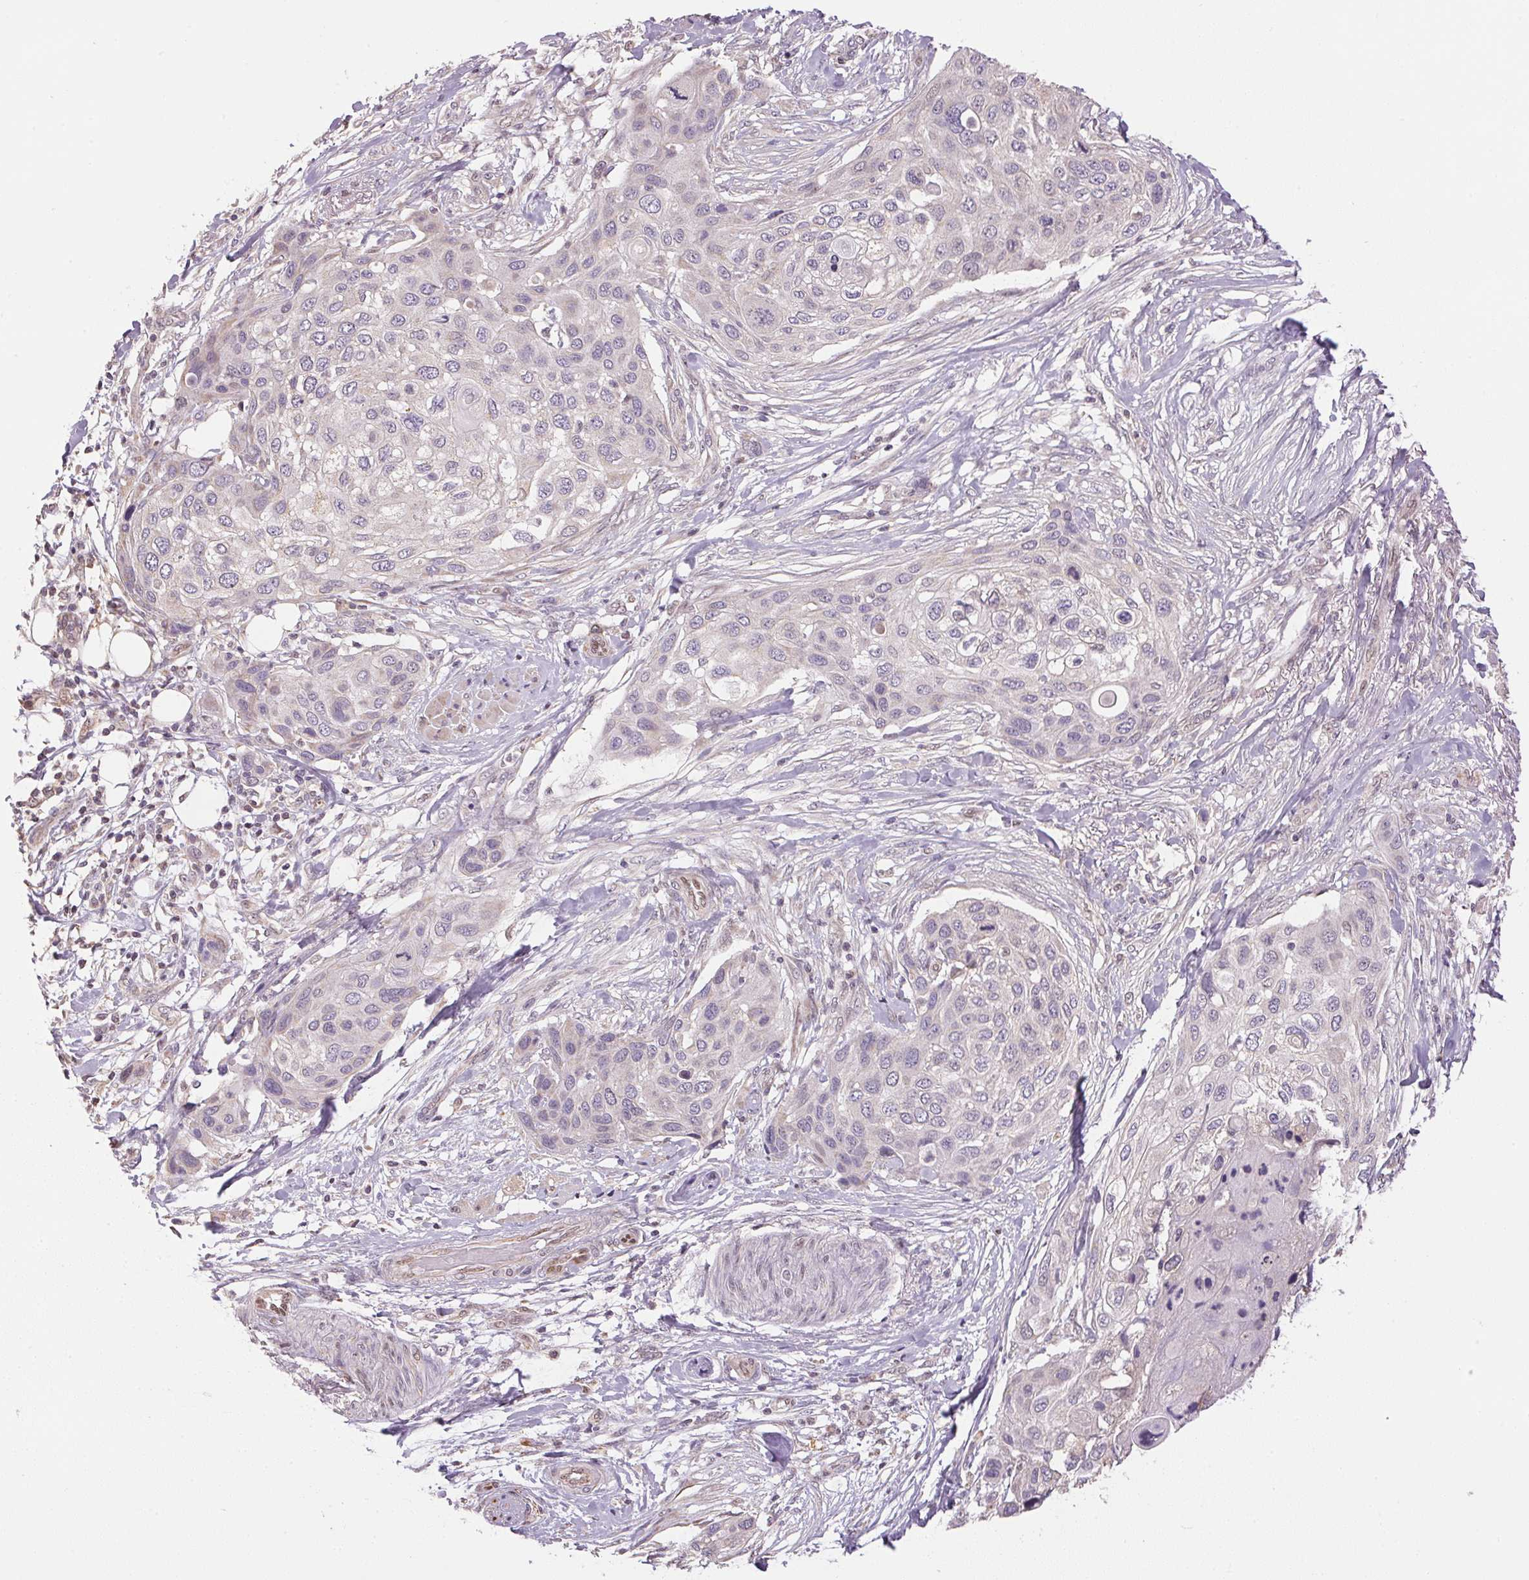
{"staining": {"intensity": "negative", "quantity": "none", "location": "none"}, "tissue": "skin cancer", "cell_type": "Tumor cells", "image_type": "cancer", "snomed": [{"axis": "morphology", "description": "Squamous cell carcinoma, NOS"}, {"axis": "topography", "description": "Skin"}], "caption": "The immunohistochemistry (IHC) micrograph has no significant expression in tumor cells of skin cancer (squamous cell carcinoma) tissue. The staining is performed using DAB brown chromogen with nuclei counter-stained in using hematoxylin.", "gene": "SC5D", "patient": {"sex": "female", "age": 87}}